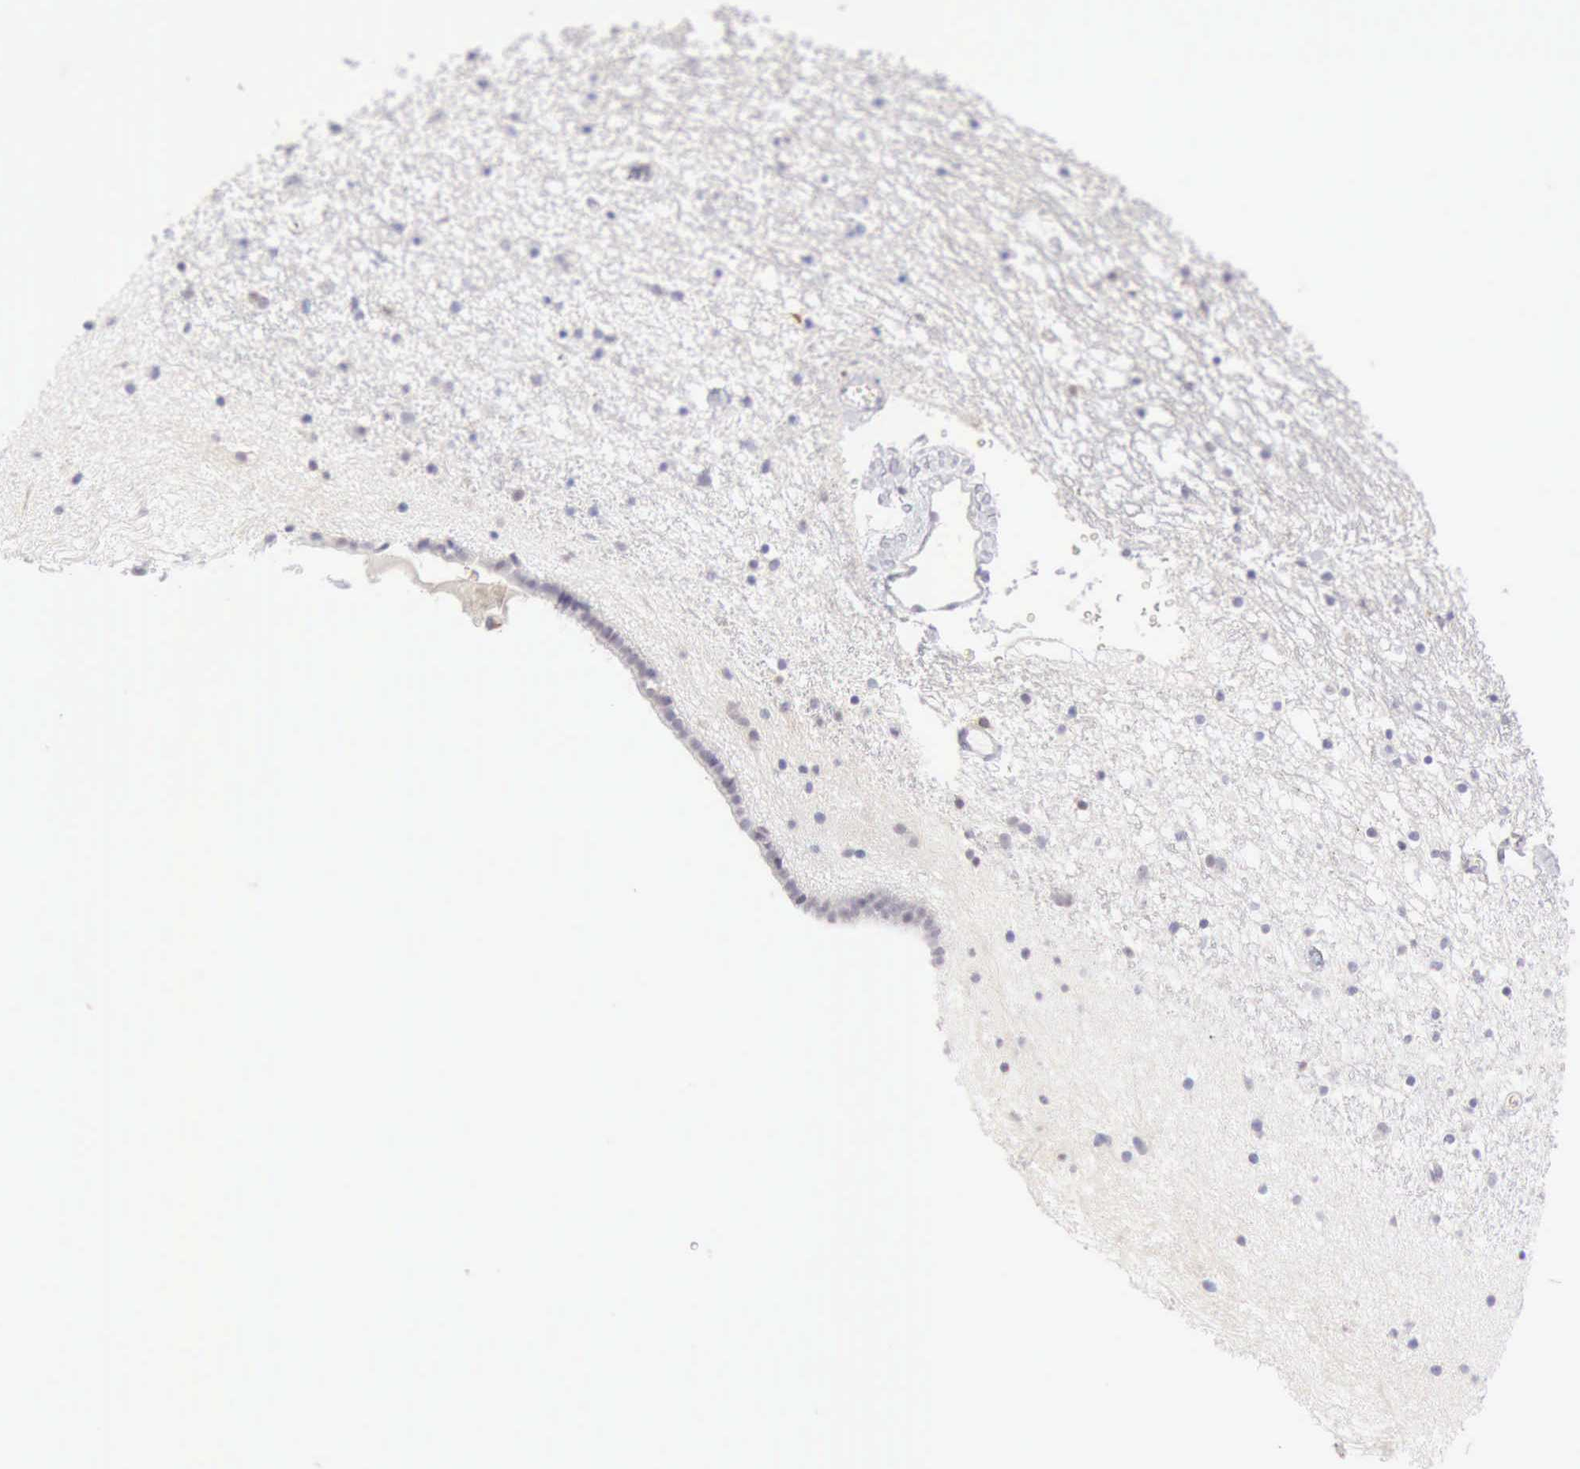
{"staining": {"intensity": "negative", "quantity": "none", "location": "none"}, "tissue": "caudate", "cell_type": "Glial cells", "image_type": "normal", "snomed": [{"axis": "morphology", "description": "Normal tissue, NOS"}, {"axis": "topography", "description": "Lateral ventricle wall"}], "caption": "The image shows no significant staining in glial cells of caudate.", "gene": "RNASE1", "patient": {"sex": "male", "age": 45}}